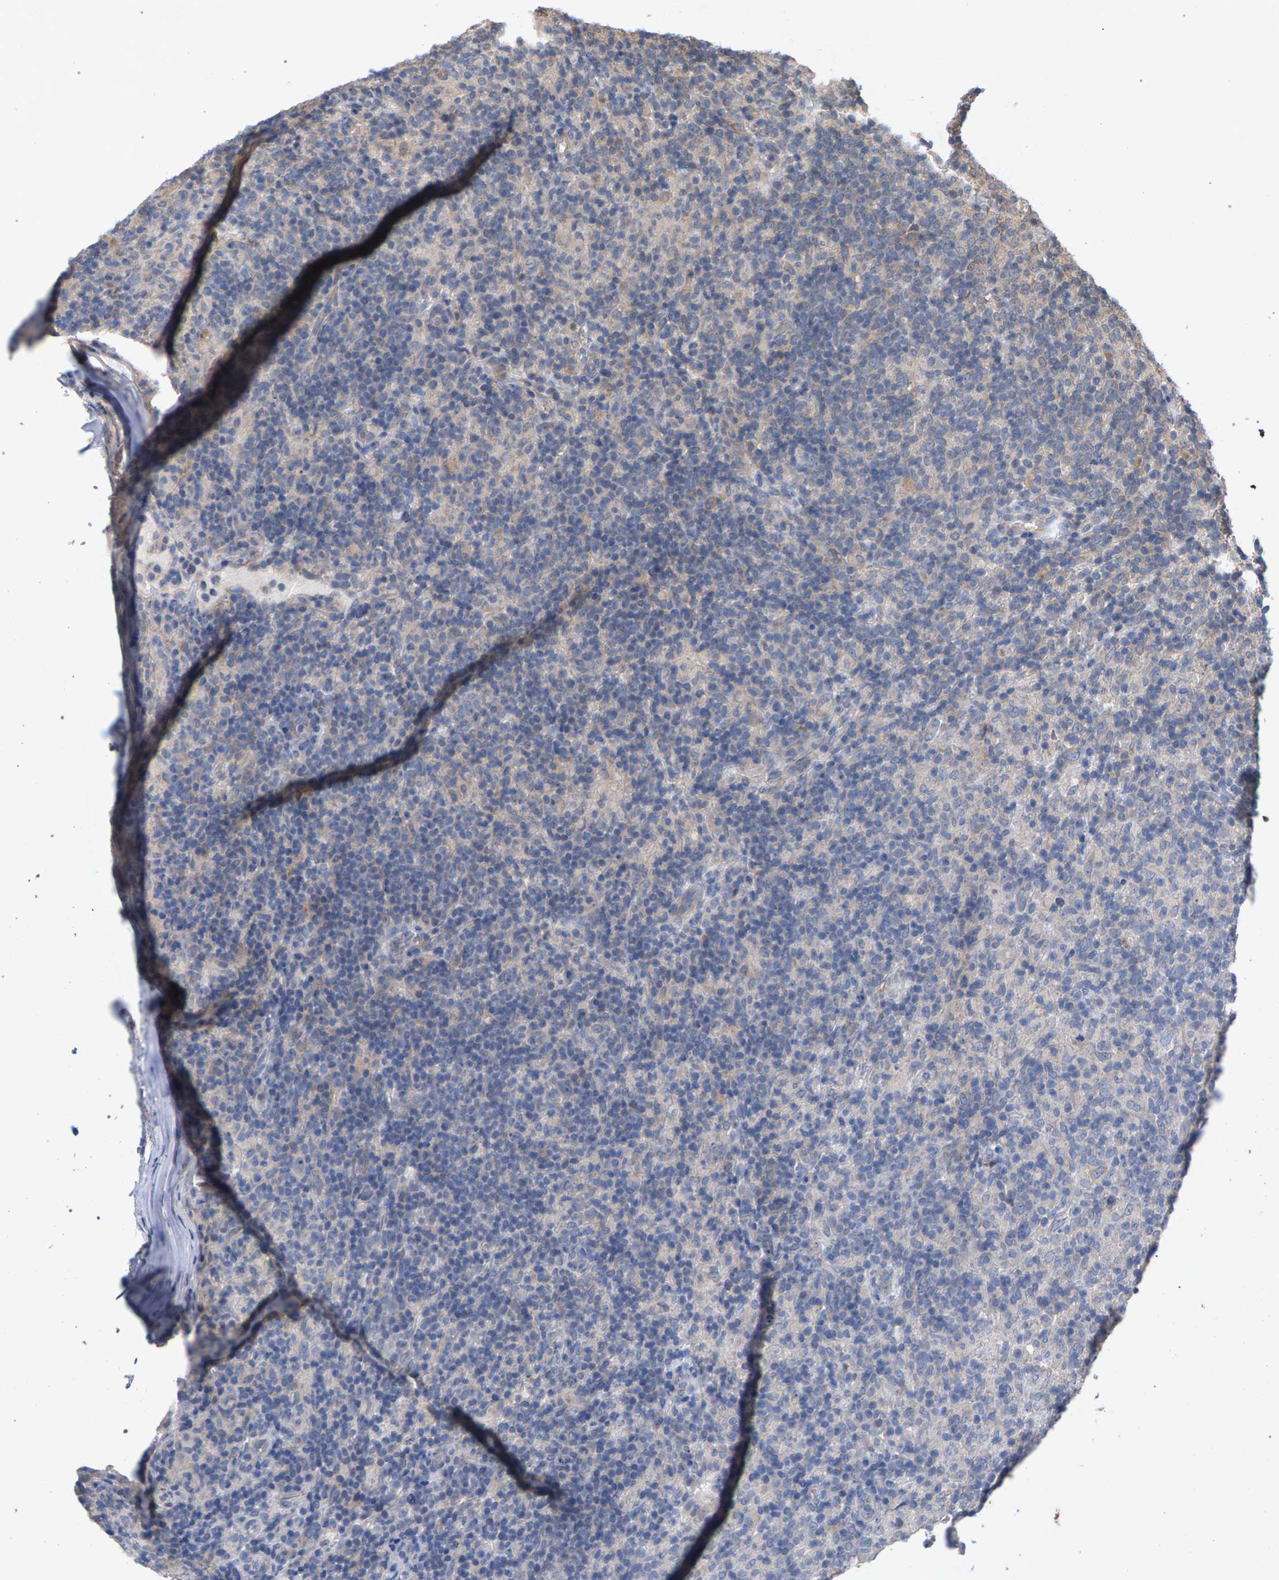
{"staining": {"intensity": "negative", "quantity": "none", "location": "none"}, "tissue": "lymphoma", "cell_type": "Tumor cells", "image_type": "cancer", "snomed": [{"axis": "morphology", "description": "Hodgkin's disease, NOS"}, {"axis": "topography", "description": "Lymph node"}], "caption": "Immunohistochemistry of lymphoma shows no staining in tumor cells.", "gene": "SLC4A4", "patient": {"sex": "male", "age": 70}}